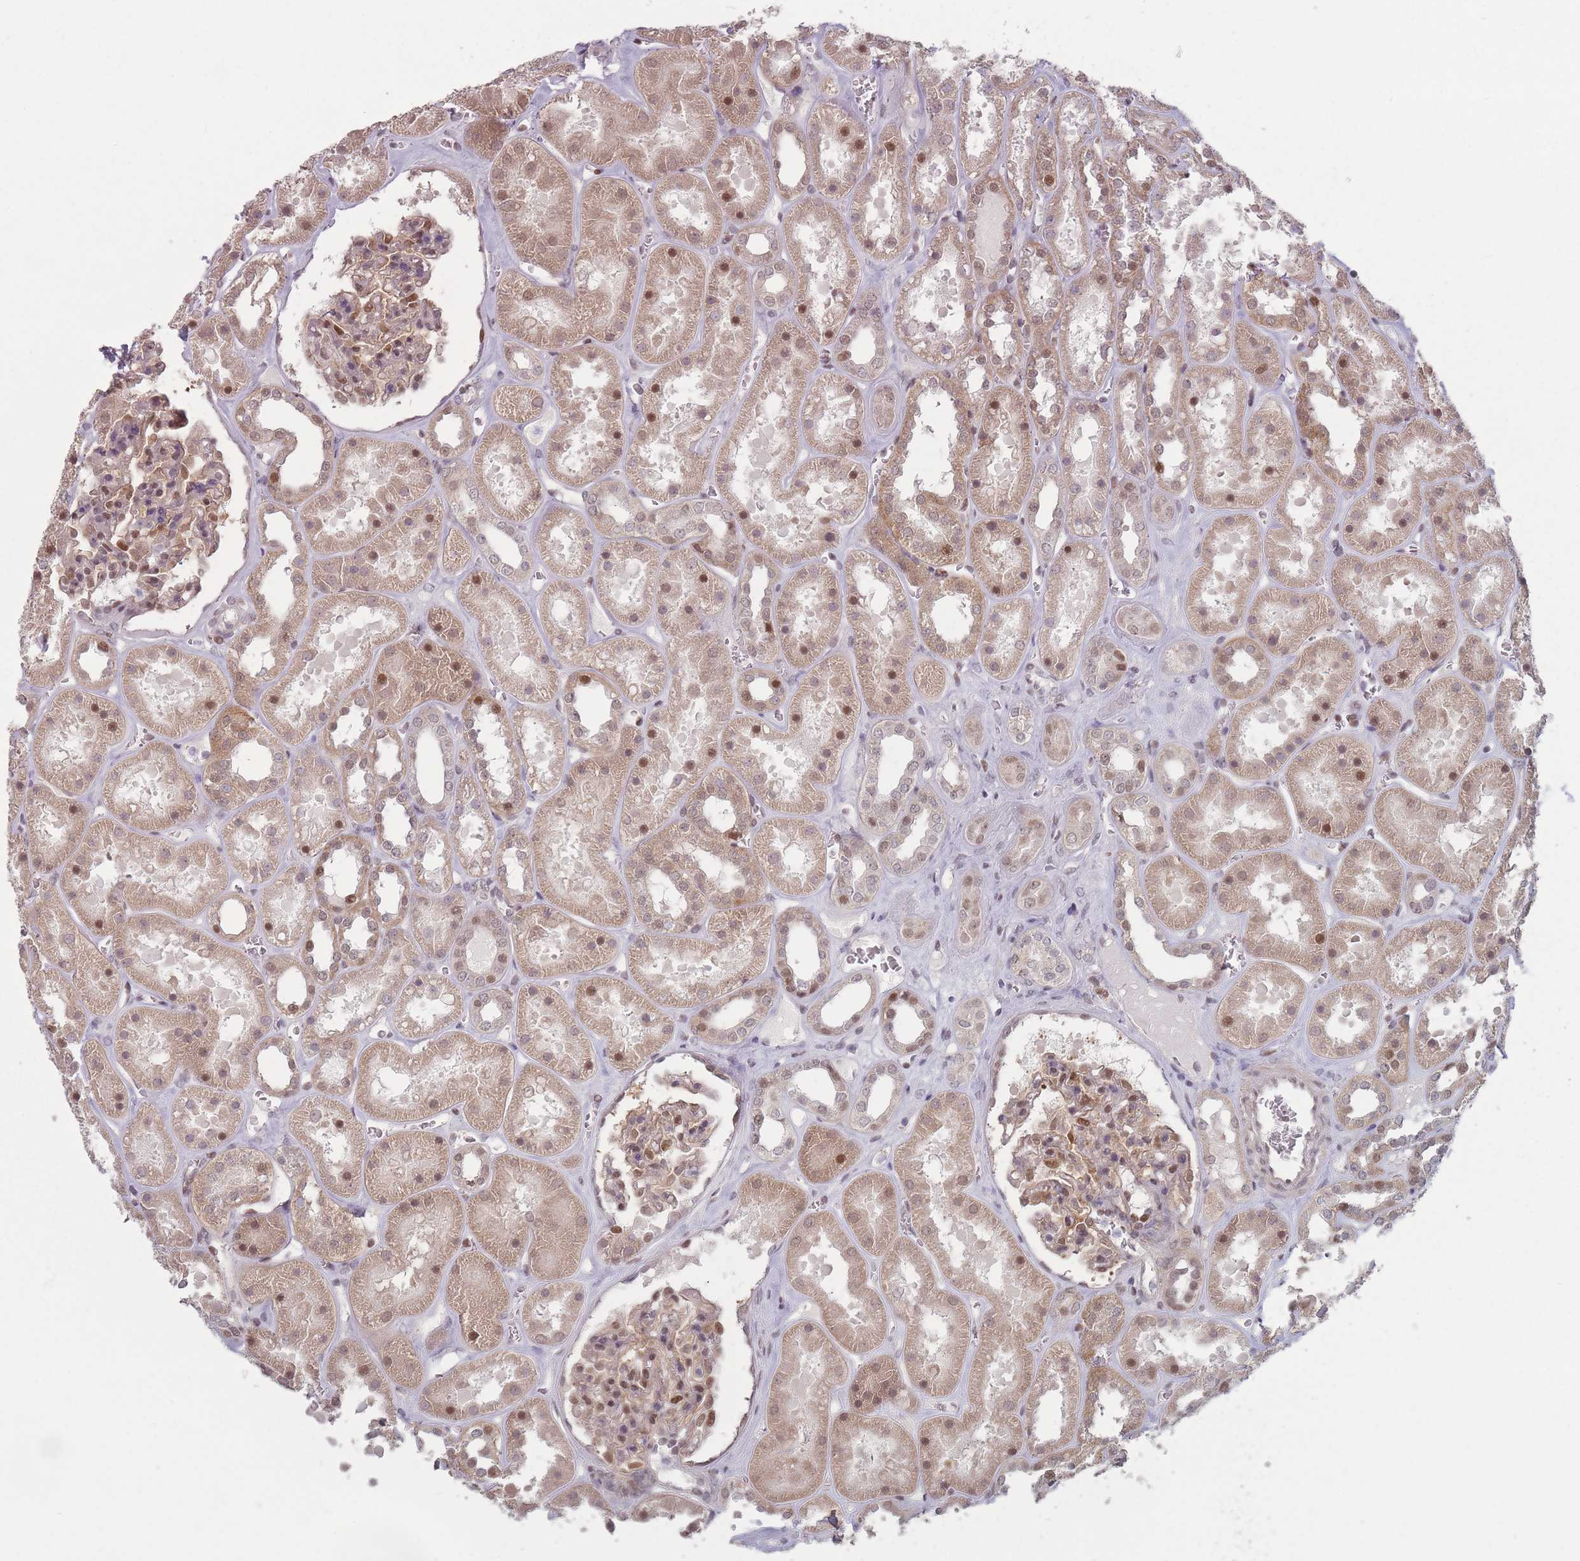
{"staining": {"intensity": "moderate", "quantity": "25%-75%", "location": "nuclear"}, "tissue": "kidney", "cell_type": "Cells in glomeruli", "image_type": "normal", "snomed": [{"axis": "morphology", "description": "Normal tissue, NOS"}, {"axis": "topography", "description": "Kidney"}], "caption": "High-power microscopy captured an immunohistochemistry histopathology image of unremarkable kidney, revealing moderate nuclear staining in about 25%-75% of cells in glomeruli.", "gene": "SH3BGRL2", "patient": {"sex": "female", "age": 41}}